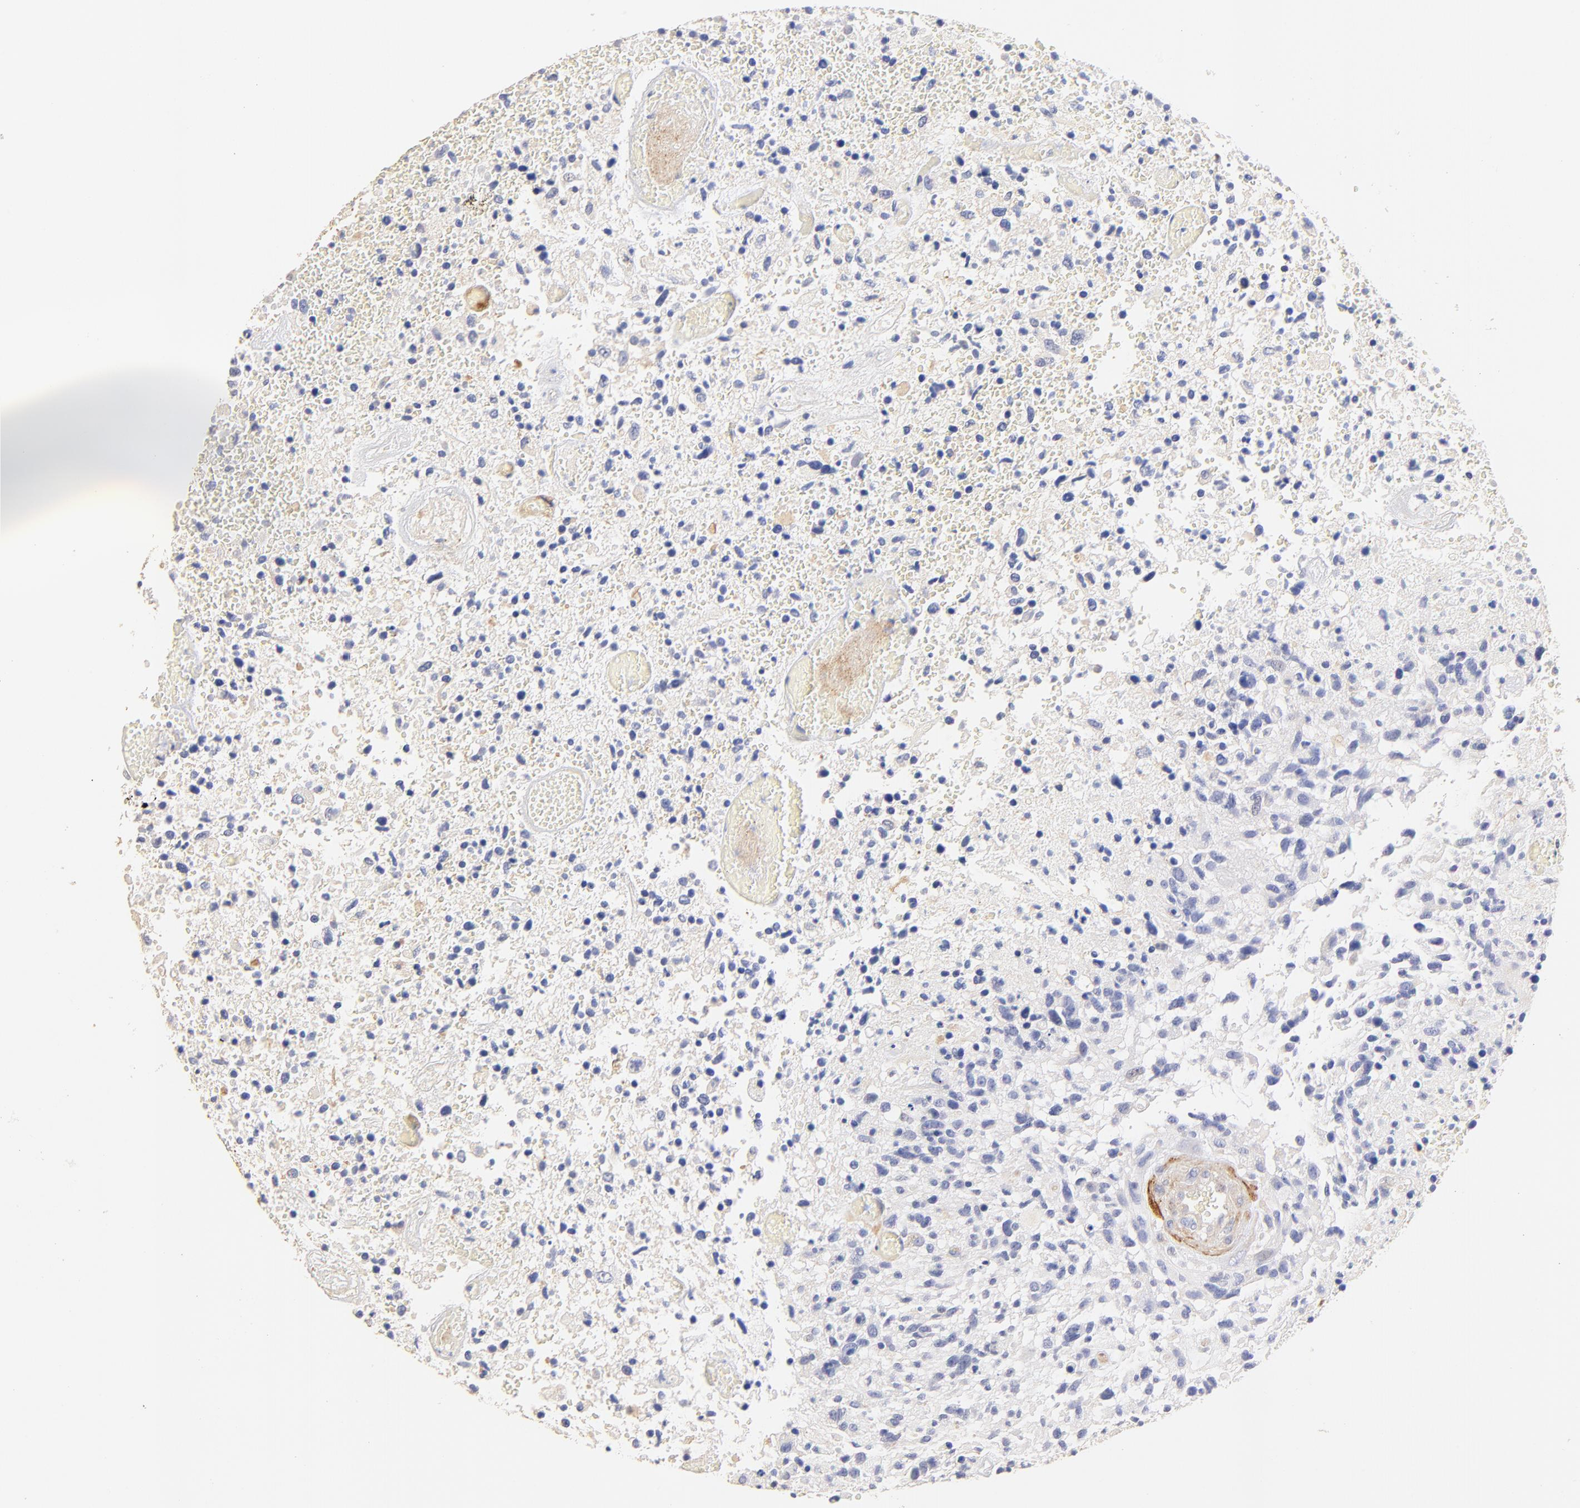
{"staining": {"intensity": "negative", "quantity": "none", "location": "none"}, "tissue": "glioma", "cell_type": "Tumor cells", "image_type": "cancer", "snomed": [{"axis": "morphology", "description": "Glioma, malignant, High grade"}, {"axis": "topography", "description": "Brain"}], "caption": "Glioma stained for a protein using IHC demonstrates no positivity tumor cells.", "gene": "ACTRT1", "patient": {"sex": "male", "age": 72}}